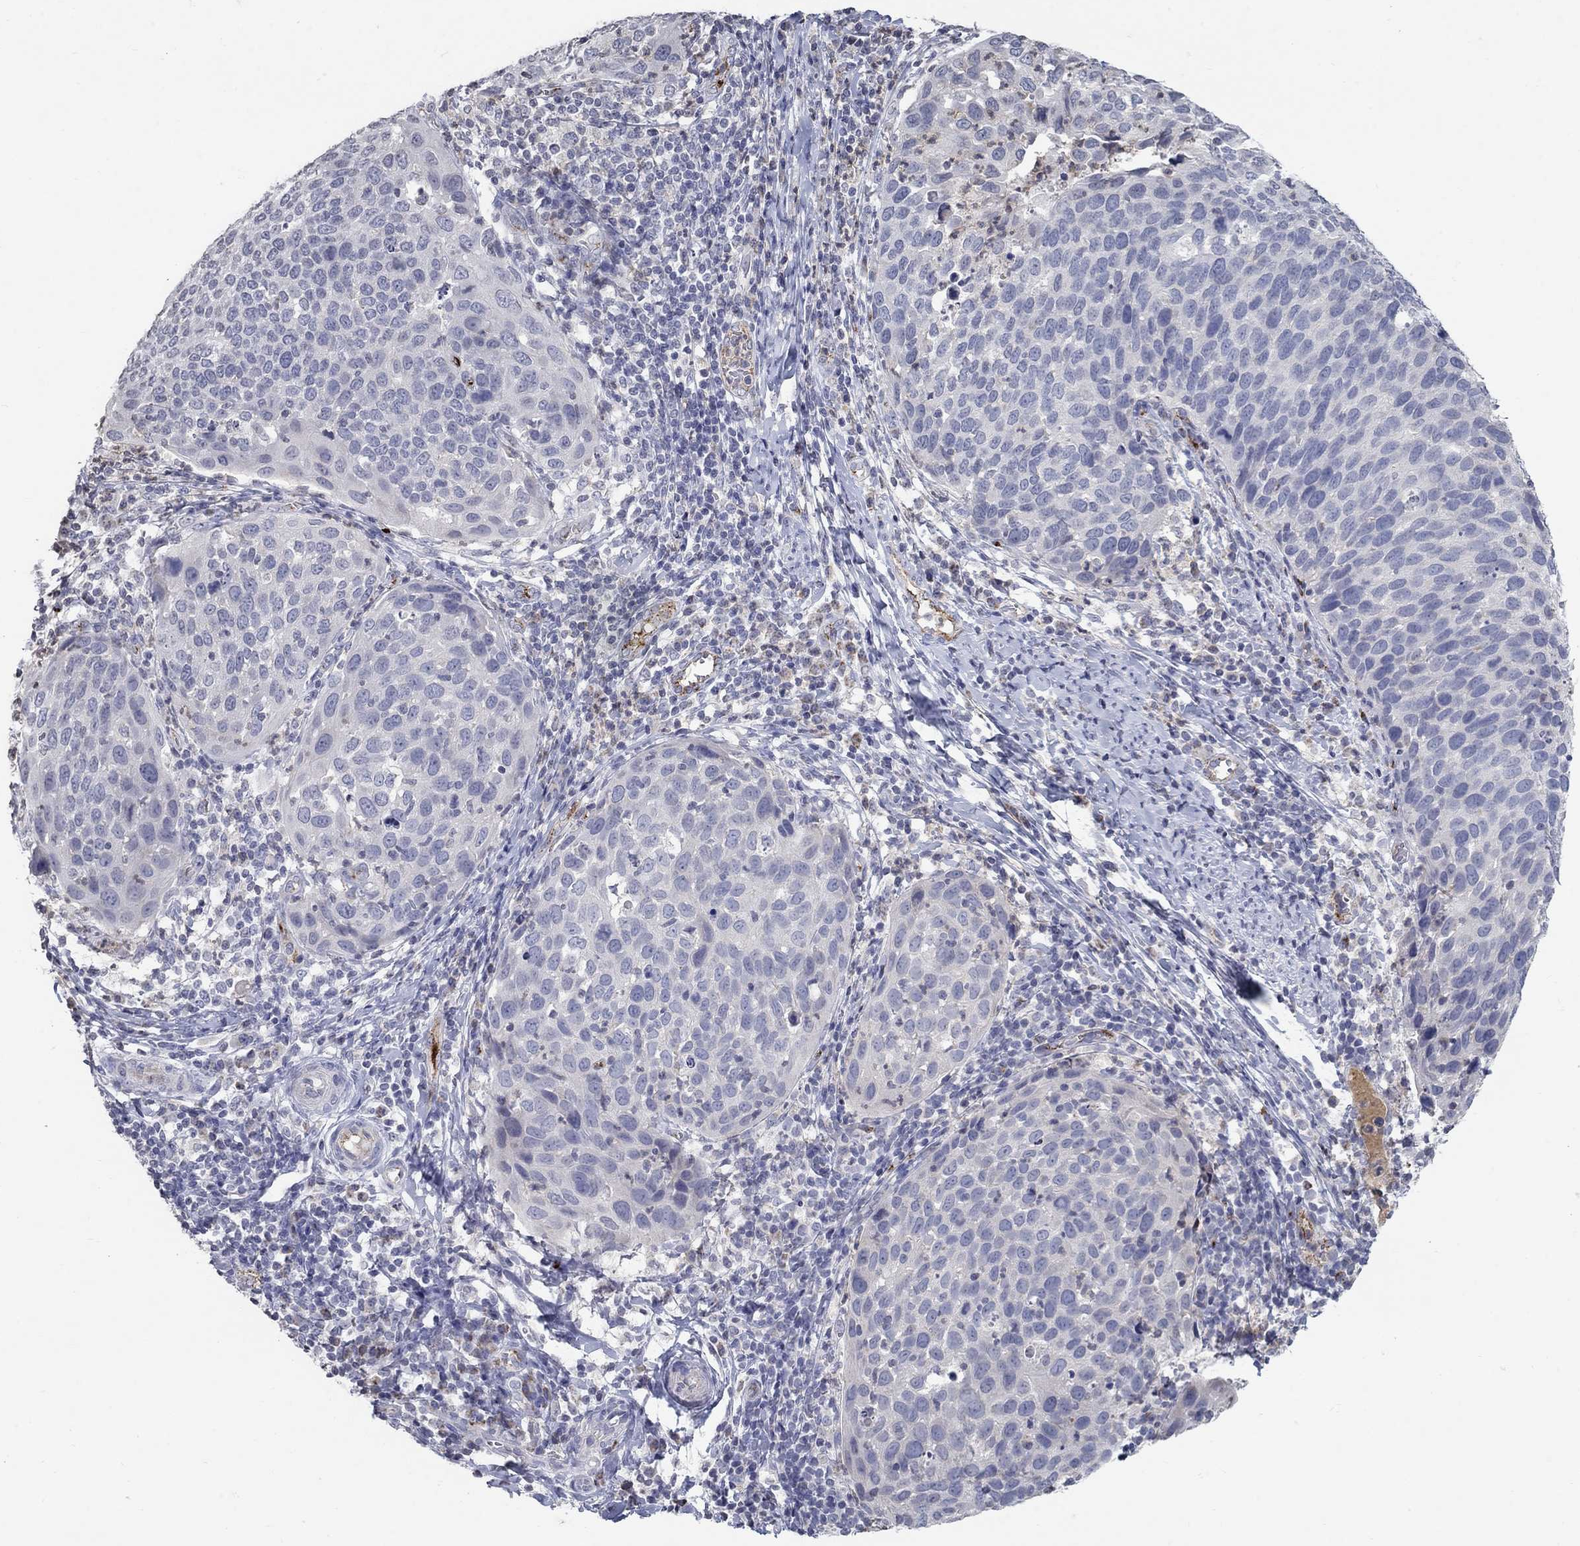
{"staining": {"intensity": "negative", "quantity": "none", "location": "none"}, "tissue": "cervical cancer", "cell_type": "Tumor cells", "image_type": "cancer", "snomed": [{"axis": "morphology", "description": "Squamous cell carcinoma, NOS"}, {"axis": "topography", "description": "Cervix"}], "caption": "Tumor cells are negative for brown protein staining in squamous cell carcinoma (cervical). Nuclei are stained in blue.", "gene": "TINAG", "patient": {"sex": "female", "age": 54}}